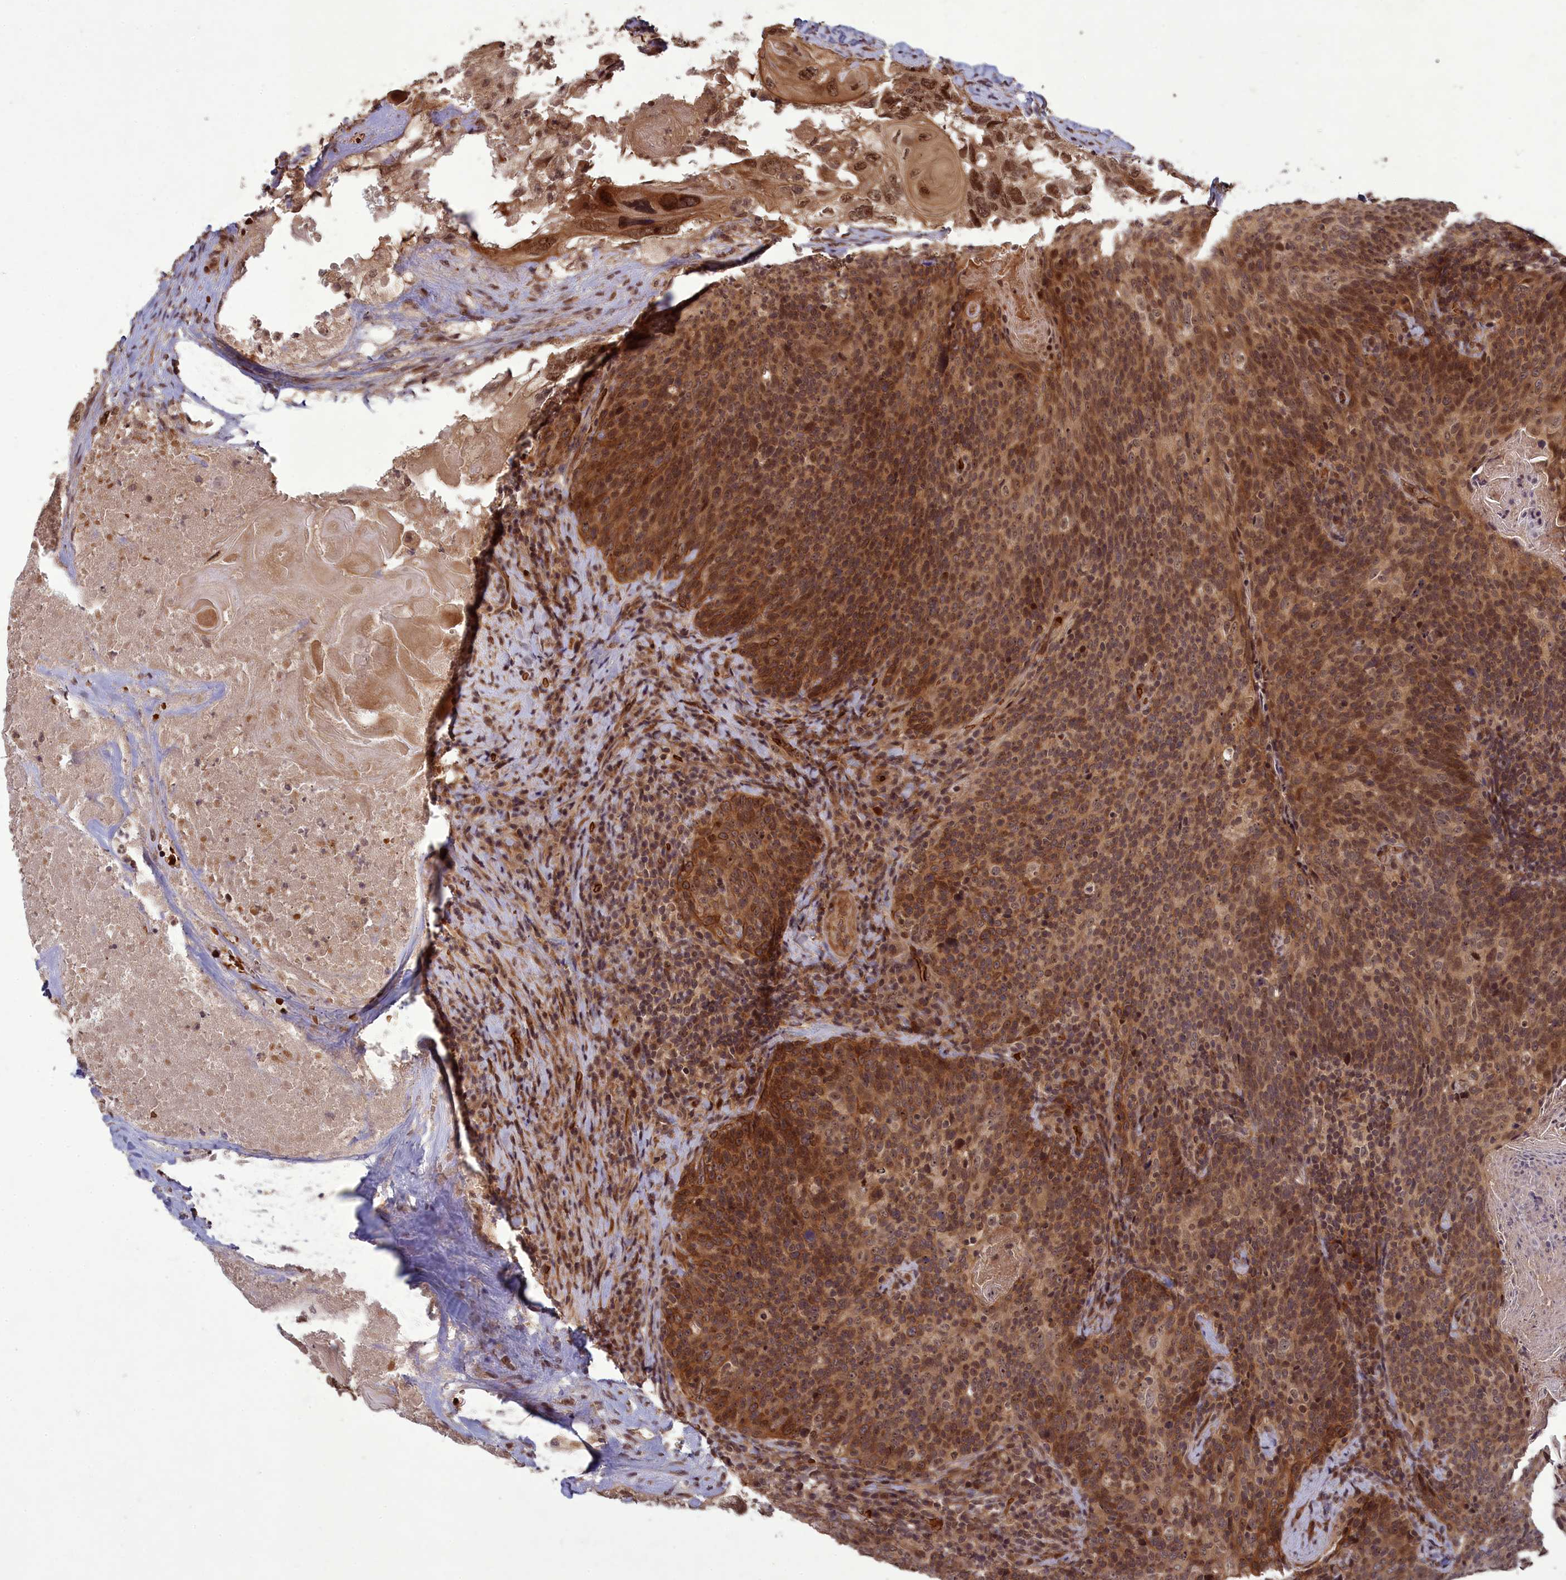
{"staining": {"intensity": "strong", "quantity": ">75%", "location": "cytoplasmic/membranous"}, "tissue": "head and neck cancer", "cell_type": "Tumor cells", "image_type": "cancer", "snomed": [{"axis": "morphology", "description": "Squamous cell carcinoma, NOS"}, {"axis": "morphology", "description": "Squamous cell carcinoma, metastatic, NOS"}, {"axis": "topography", "description": "Lymph node"}, {"axis": "topography", "description": "Head-Neck"}], "caption": "Immunohistochemical staining of human metastatic squamous cell carcinoma (head and neck) displays high levels of strong cytoplasmic/membranous protein staining in about >75% of tumor cells. The staining was performed using DAB (3,3'-diaminobenzidine), with brown indicating positive protein expression. Nuclei are stained blue with hematoxylin.", "gene": "SRMS", "patient": {"sex": "male", "age": 62}}